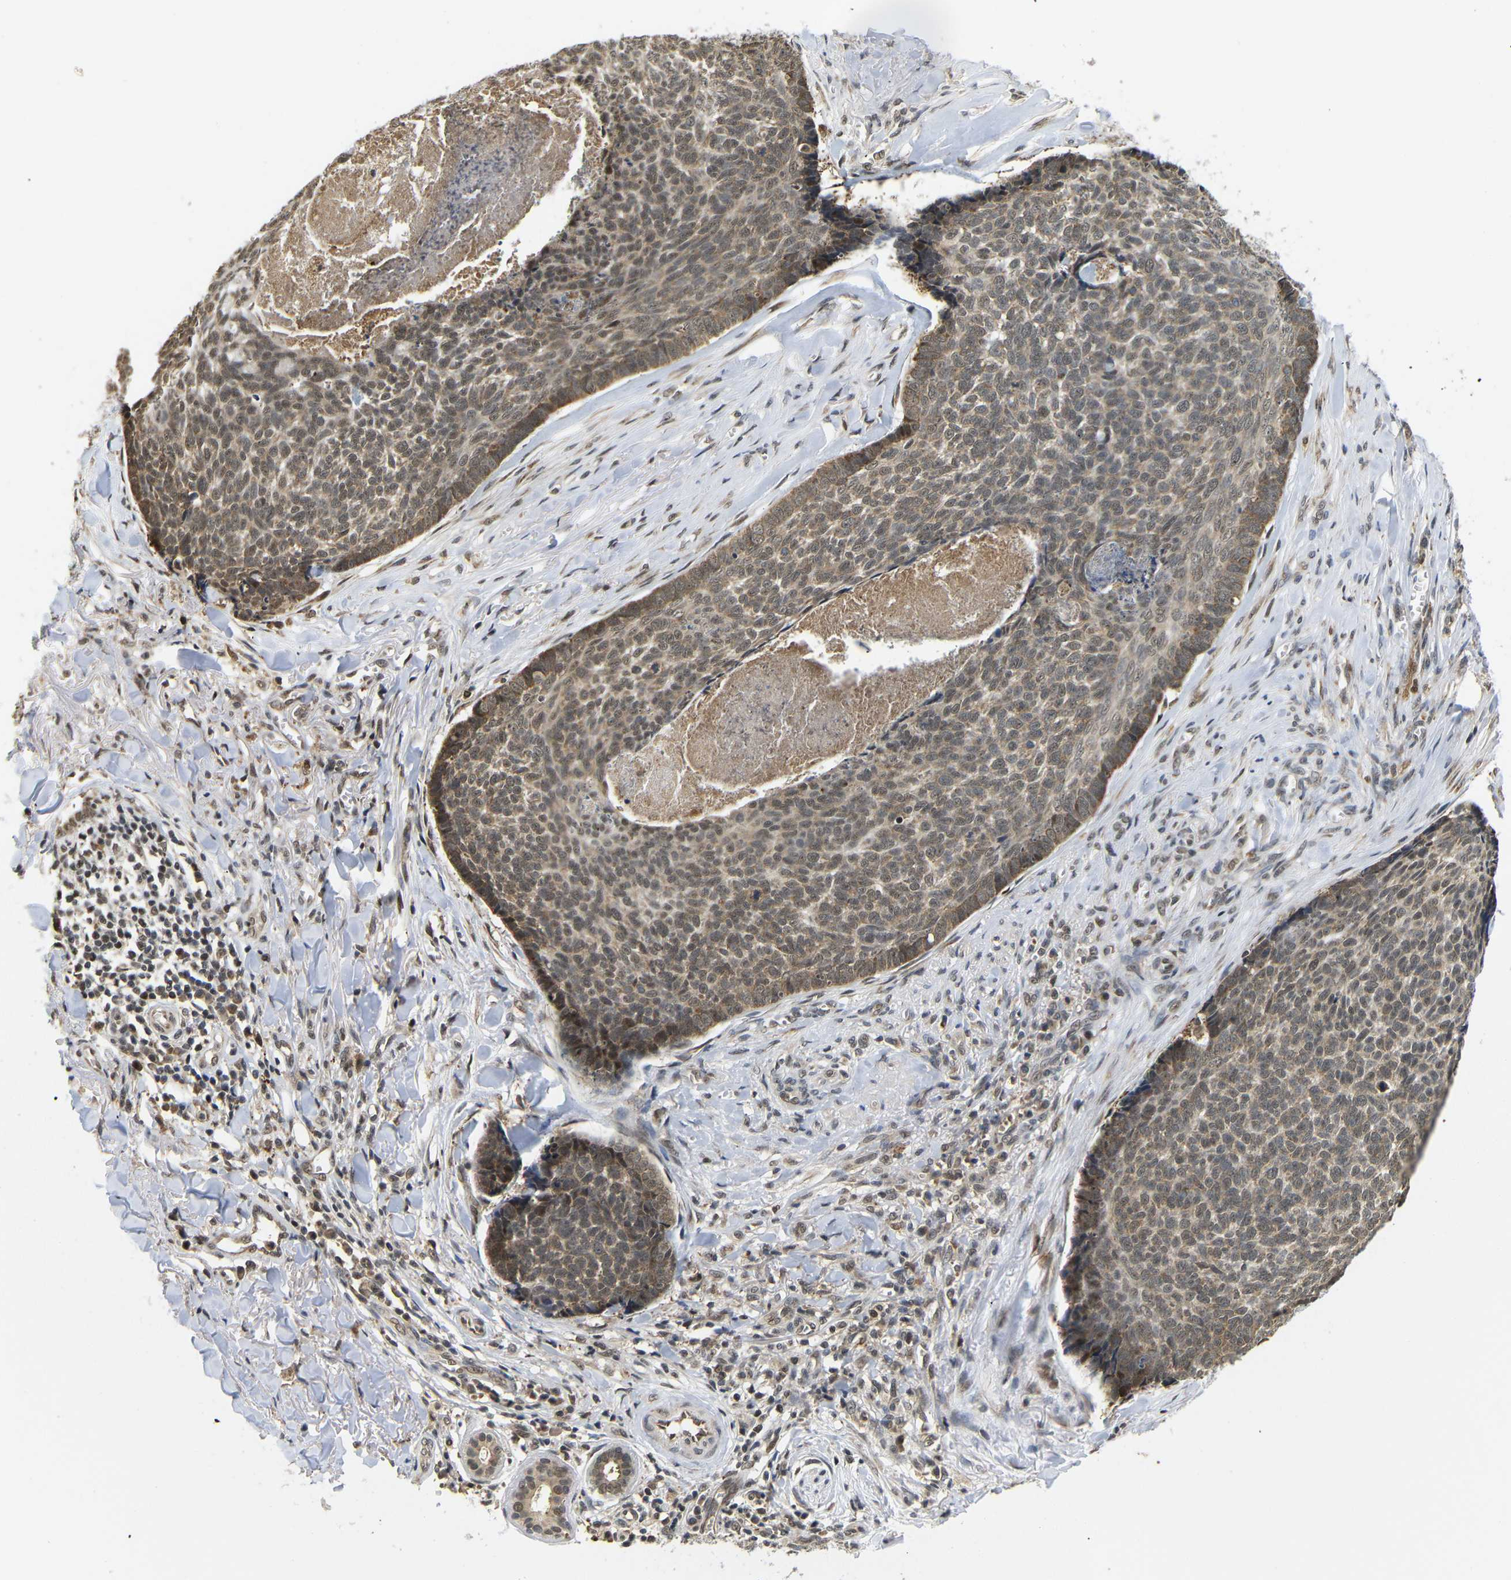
{"staining": {"intensity": "moderate", "quantity": ">75%", "location": "cytoplasmic/membranous"}, "tissue": "skin cancer", "cell_type": "Tumor cells", "image_type": "cancer", "snomed": [{"axis": "morphology", "description": "Basal cell carcinoma"}, {"axis": "topography", "description": "Skin"}], "caption": "Human skin cancer stained with a protein marker demonstrates moderate staining in tumor cells.", "gene": "GJA5", "patient": {"sex": "male", "age": 84}}